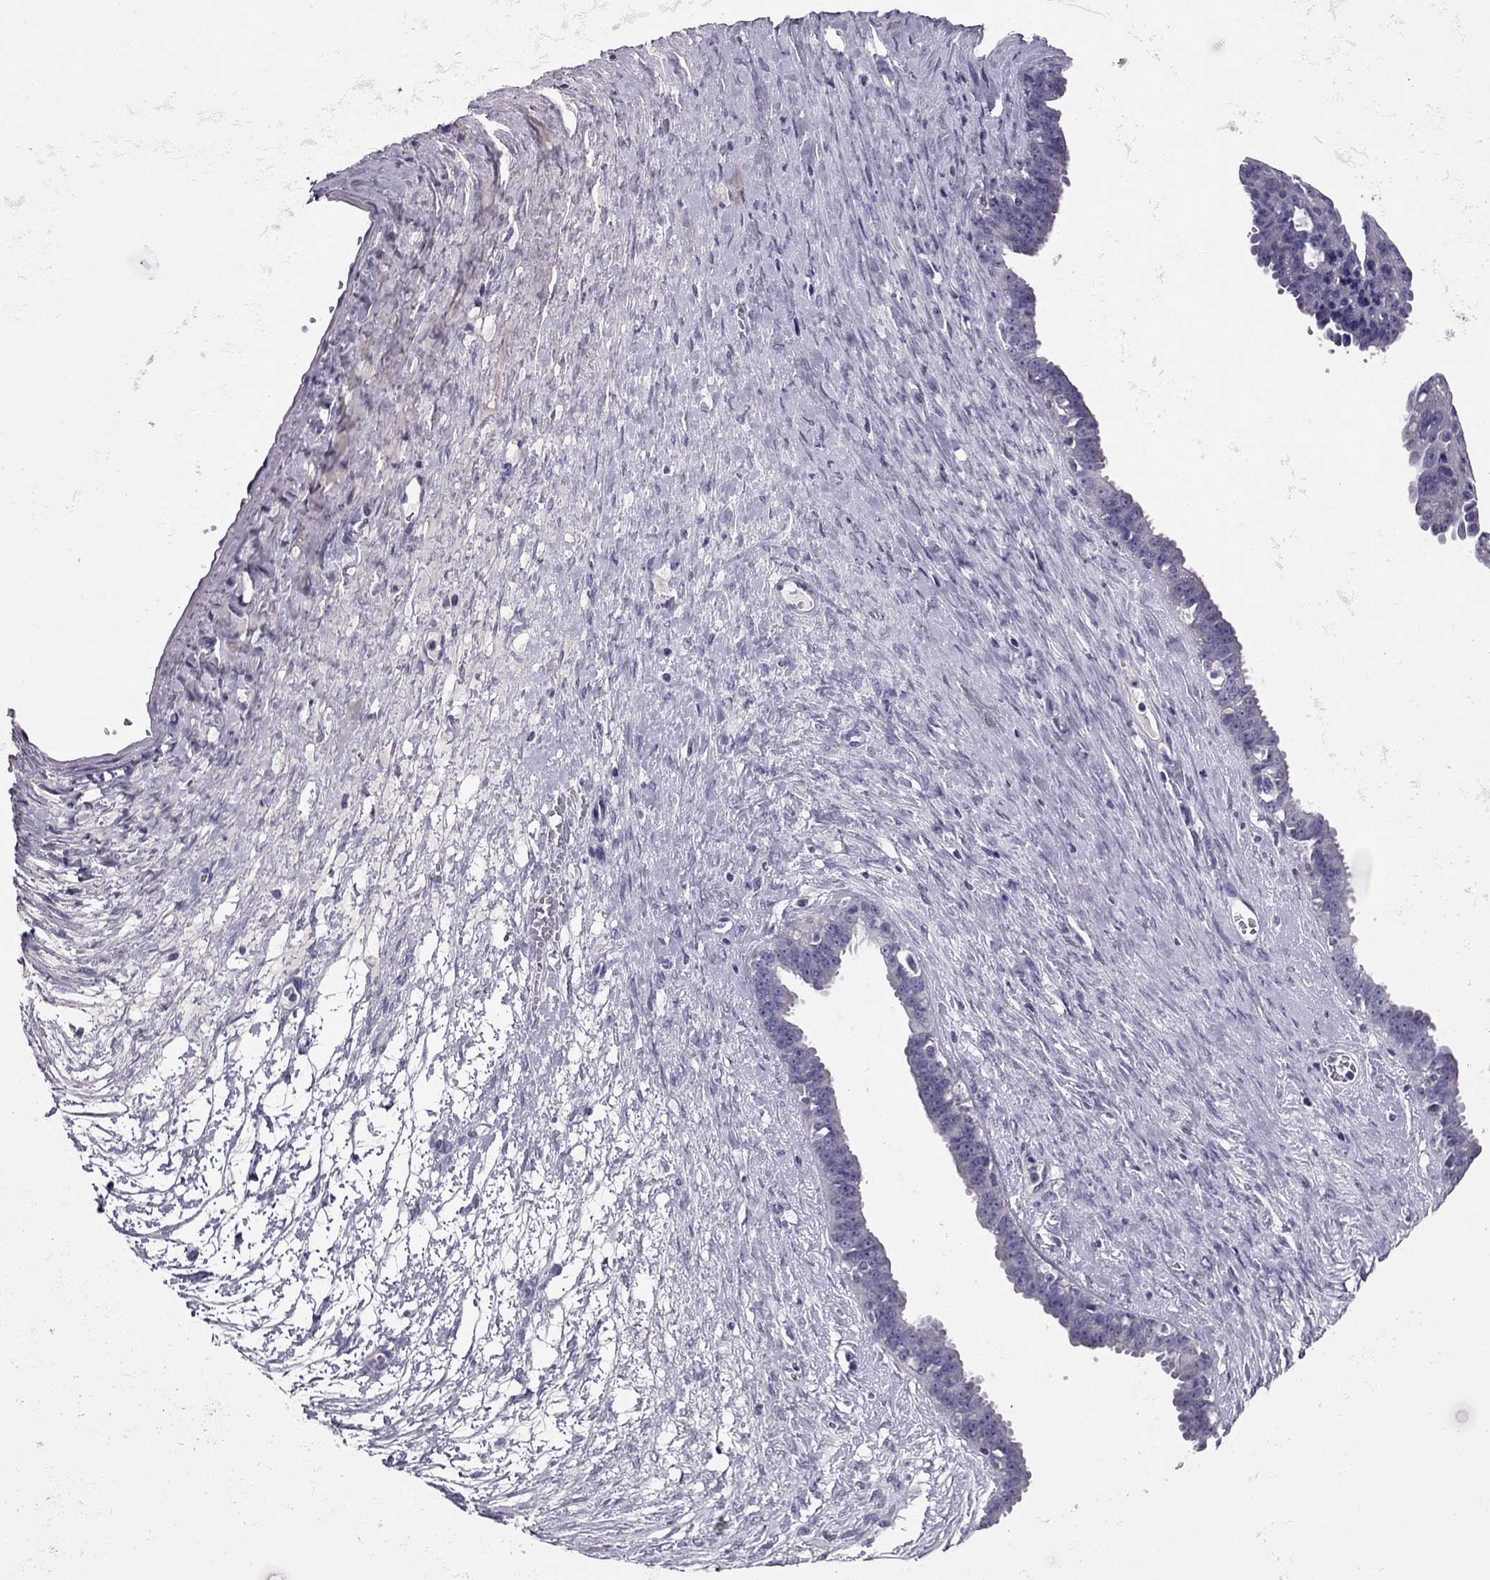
{"staining": {"intensity": "negative", "quantity": "none", "location": "none"}, "tissue": "ovarian cancer", "cell_type": "Tumor cells", "image_type": "cancer", "snomed": [{"axis": "morphology", "description": "Cystadenocarcinoma, serous, NOS"}, {"axis": "topography", "description": "Ovary"}], "caption": "Tumor cells are negative for brown protein staining in ovarian cancer (serous cystadenocarcinoma).", "gene": "RHO", "patient": {"sex": "female", "age": 71}}